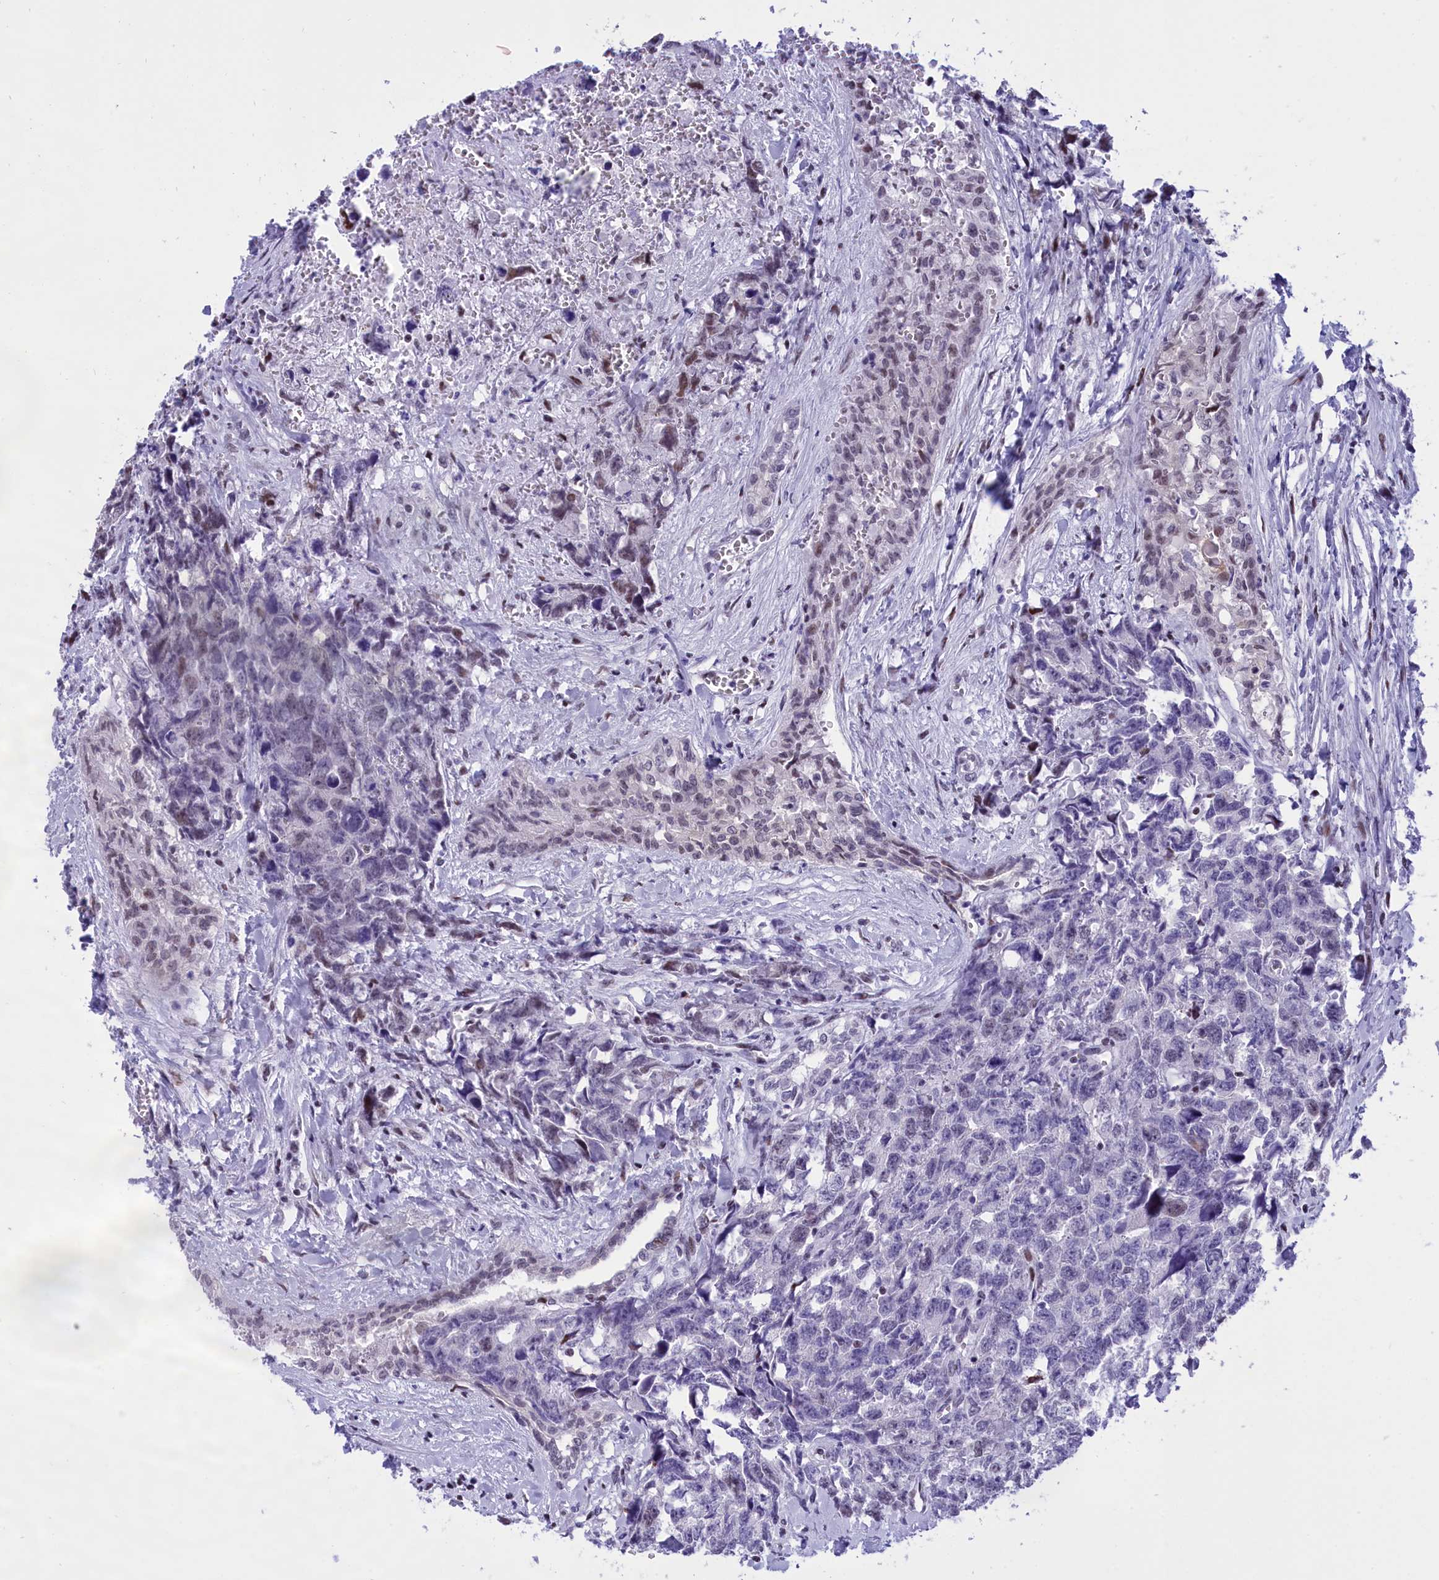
{"staining": {"intensity": "negative", "quantity": "none", "location": "none"}, "tissue": "testis cancer", "cell_type": "Tumor cells", "image_type": "cancer", "snomed": [{"axis": "morphology", "description": "Carcinoma, Embryonal, NOS"}, {"axis": "topography", "description": "Testis"}], "caption": "Tumor cells show no significant protein expression in embryonal carcinoma (testis). (Stains: DAB (3,3'-diaminobenzidine) immunohistochemistry (IHC) with hematoxylin counter stain, Microscopy: brightfield microscopy at high magnification).", "gene": "SPIRE2", "patient": {"sex": "male", "age": 31}}